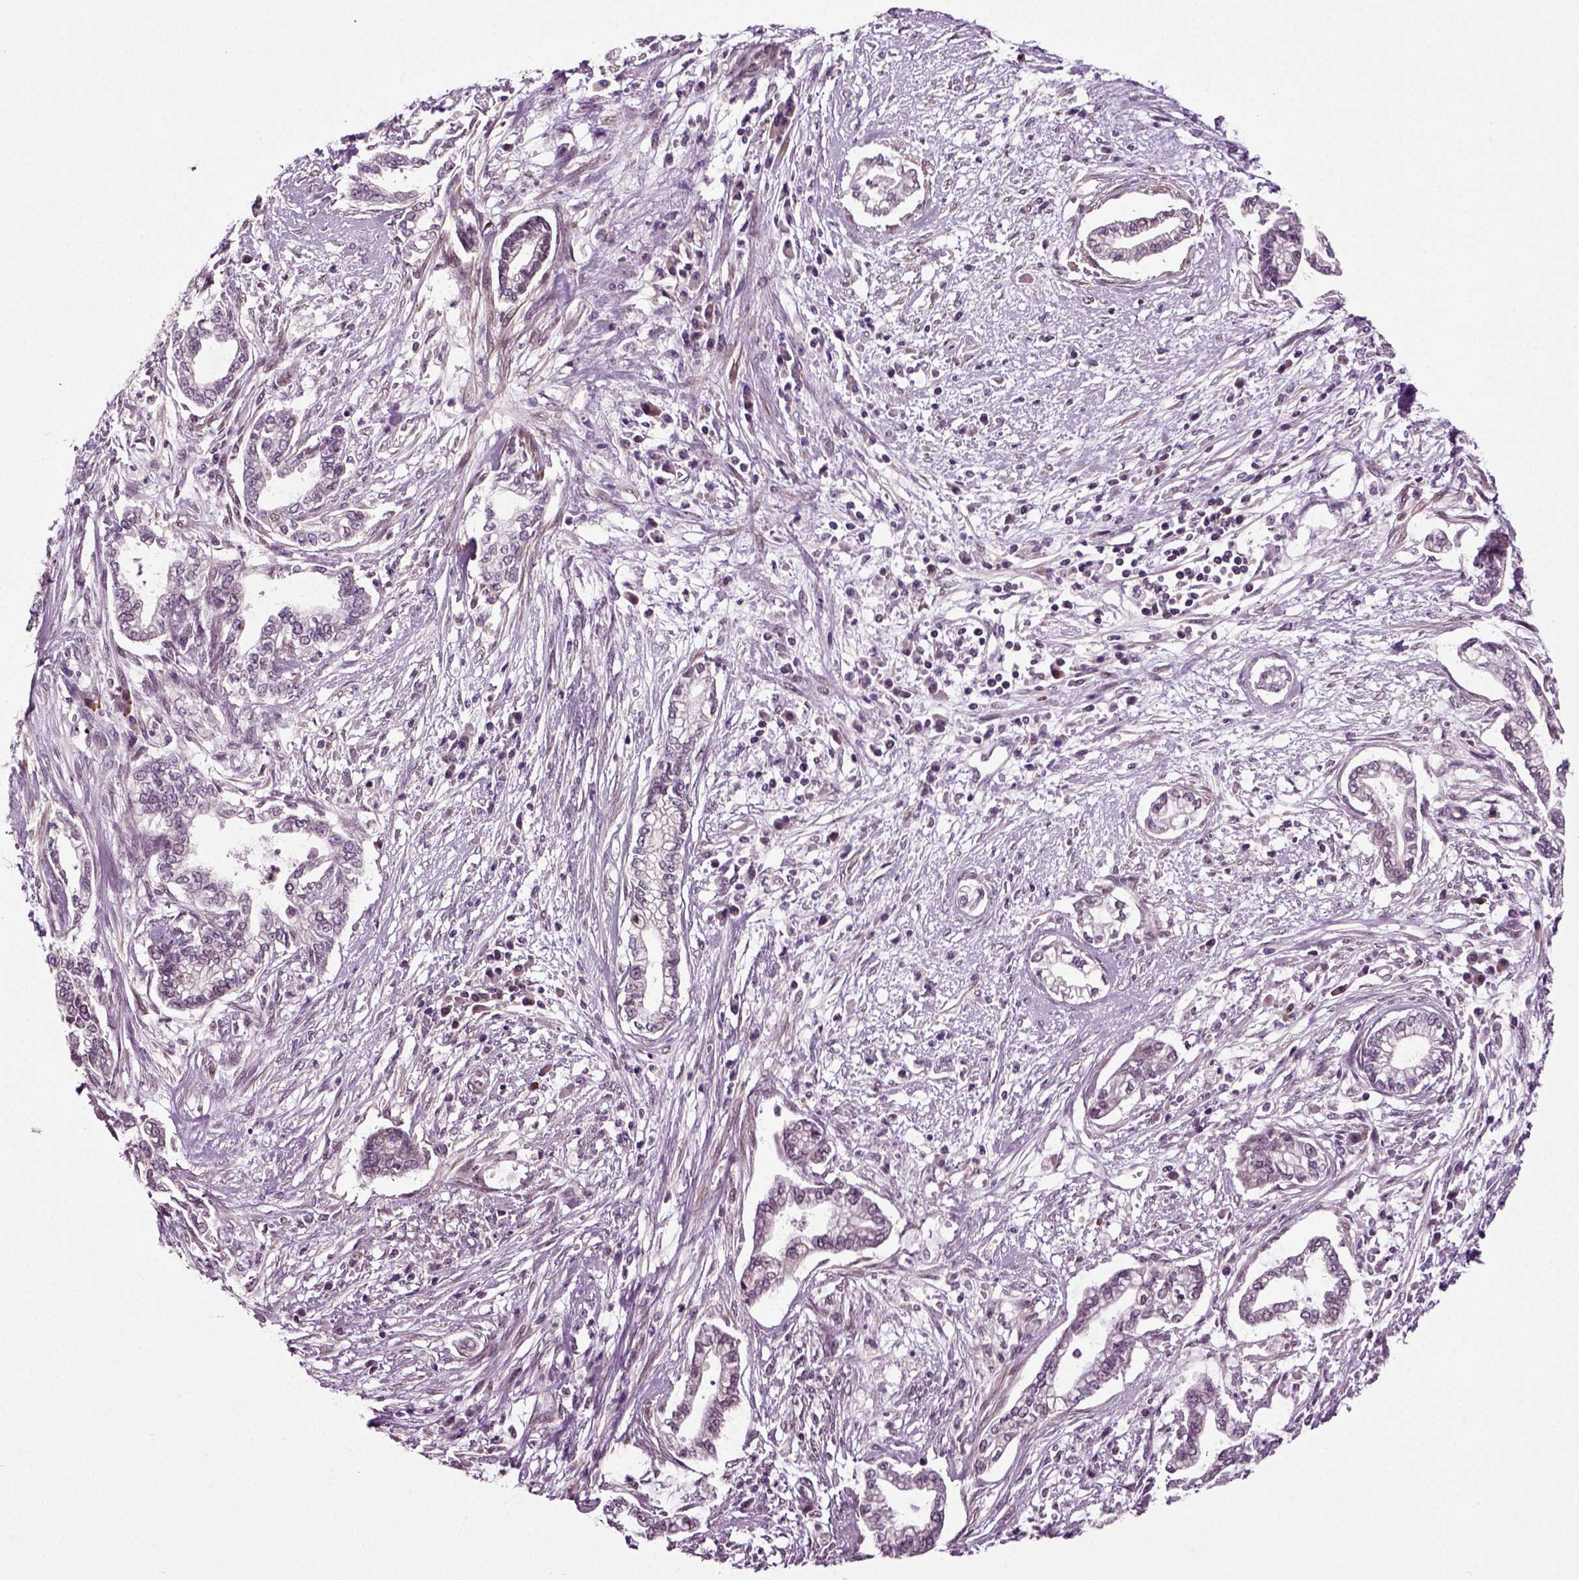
{"staining": {"intensity": "negative", "quantity": "none", "location": "none"}, "tissue": "cervical cancer", "cell_type": "Tumor cells", "image_type": "cancer", "snomed": [{"axis": "morphology", "description": "Adenocarcinoma, NOS"}, {"axis": "topography", "description": "Cervix"}], "caption": "The IHC micrograph has no significant staining in tumor cells of cervical cancer (adenocarcinoma) tissue.", "gene": "KNSTRN", "patient": {"sex": "female", "age": 62}}